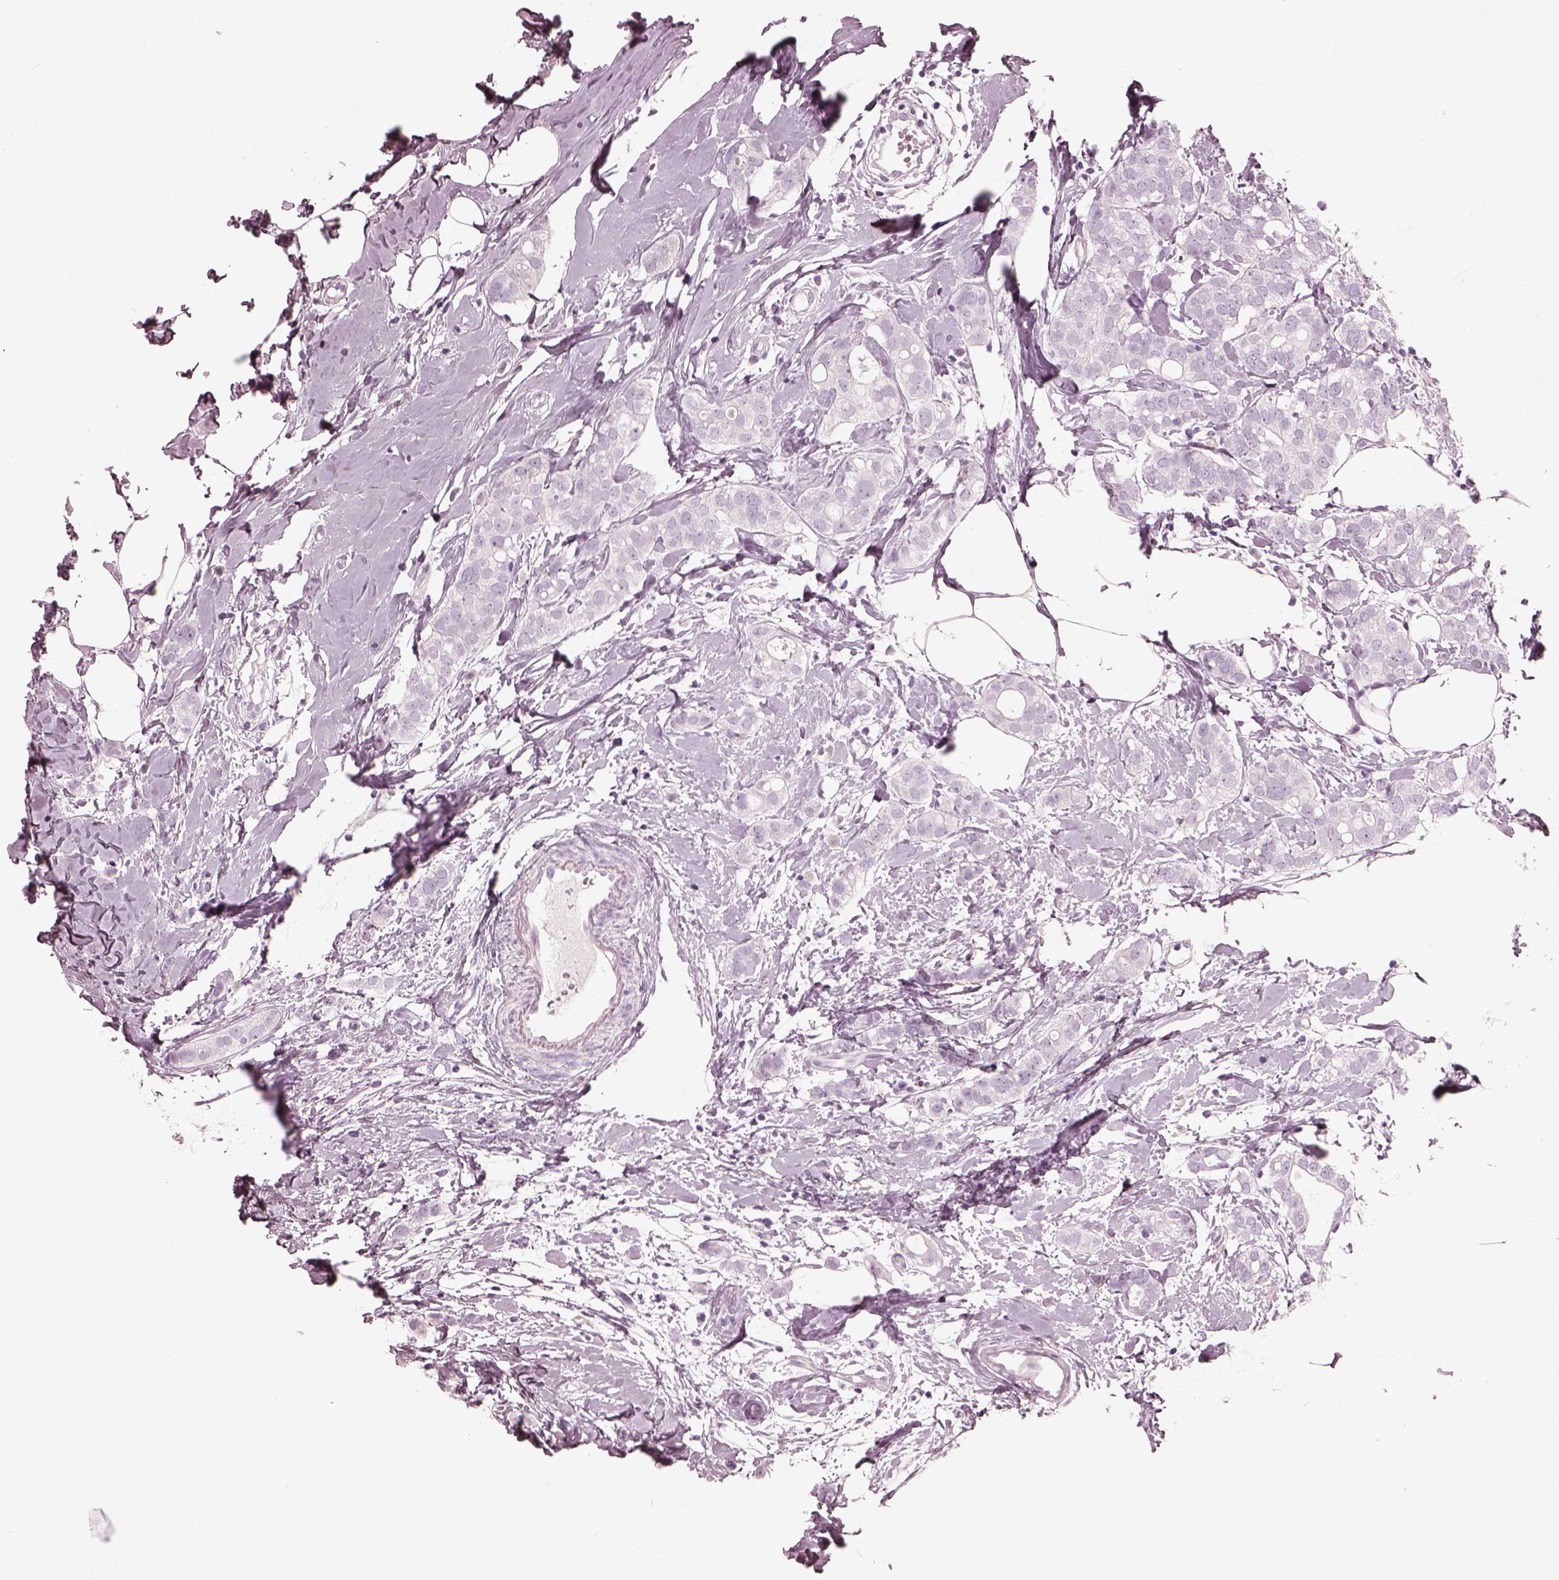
{"staining": {"intensity": "negative", "quantity": "none", "location": "none"}, "tissue": "breast cancer", "cell_type": "Tumor cells", "image_type": "cancer", "snomed": [{"axis": "morphology", "description": "Duct carcinoma"}, {"axis": "topography", "description": "Breast"}], "caption": "An immunohistochemistry (IHC) micrograph of breast cancer (invasive ductal carcinoma) is shown. There is no staining in tumor cells of breast cancer (invasive ductal carcinoma).", "gene": "FABP9", "patient": {"sex": "female", "age": 40}}